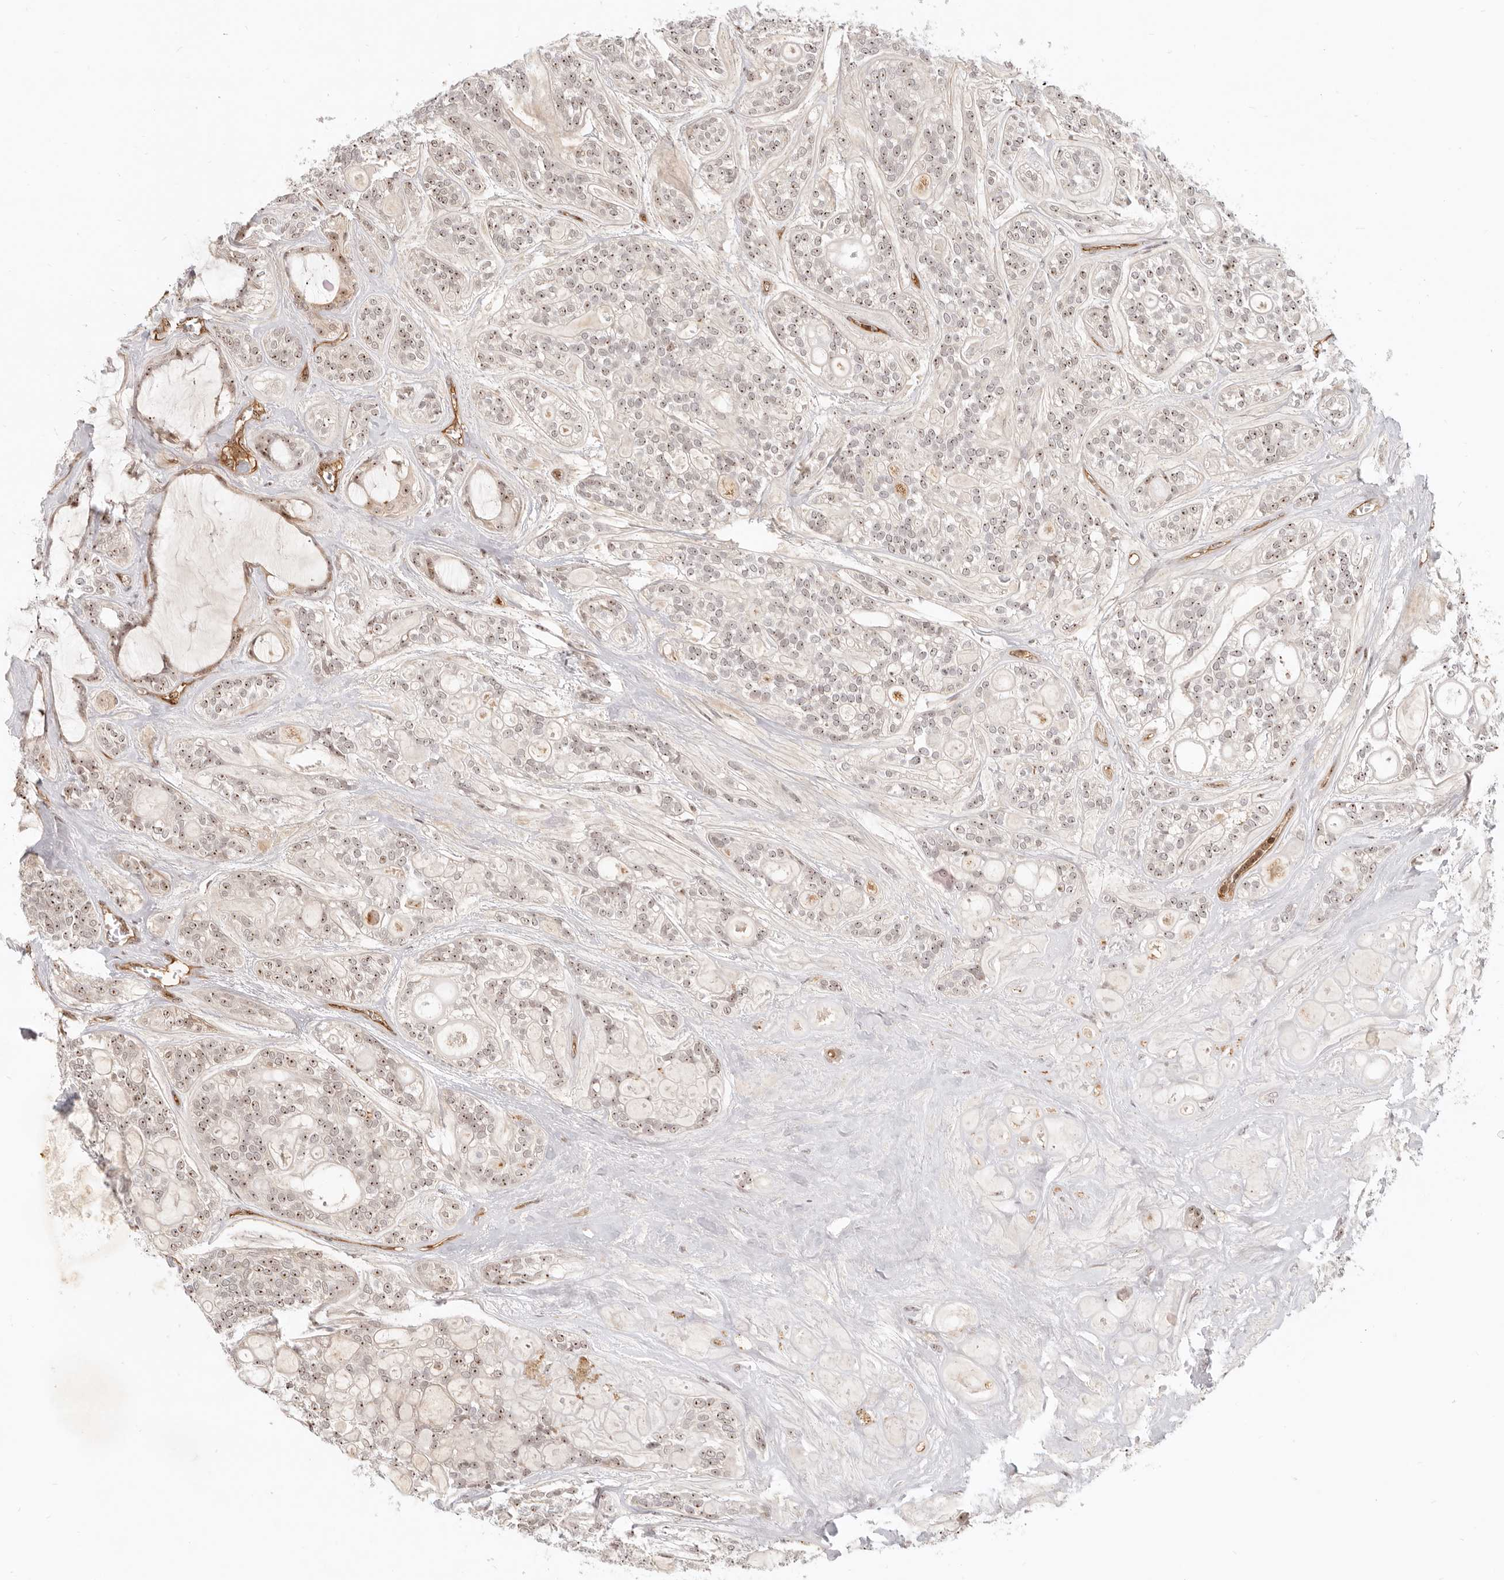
{"staining": {"intensity": "moderate", "quantity": ">75%", "location": "nuclear"}, "tissue": "head and neck cancer", "cell_type": "Tumor cells", "image_type": "cancer", "snomed": [{"axis": "morphology", "description": "Adenocarcinoma, NOS"}, {"axis": "topography", "description": "Head-Neck"}], "caption": "Moderate nuclear expression is identified in about >75% of tumor cells in adenocarcinoma (head and neck).", "gene": "BAP1", "patient": {"sex": "male", "age": 66}}